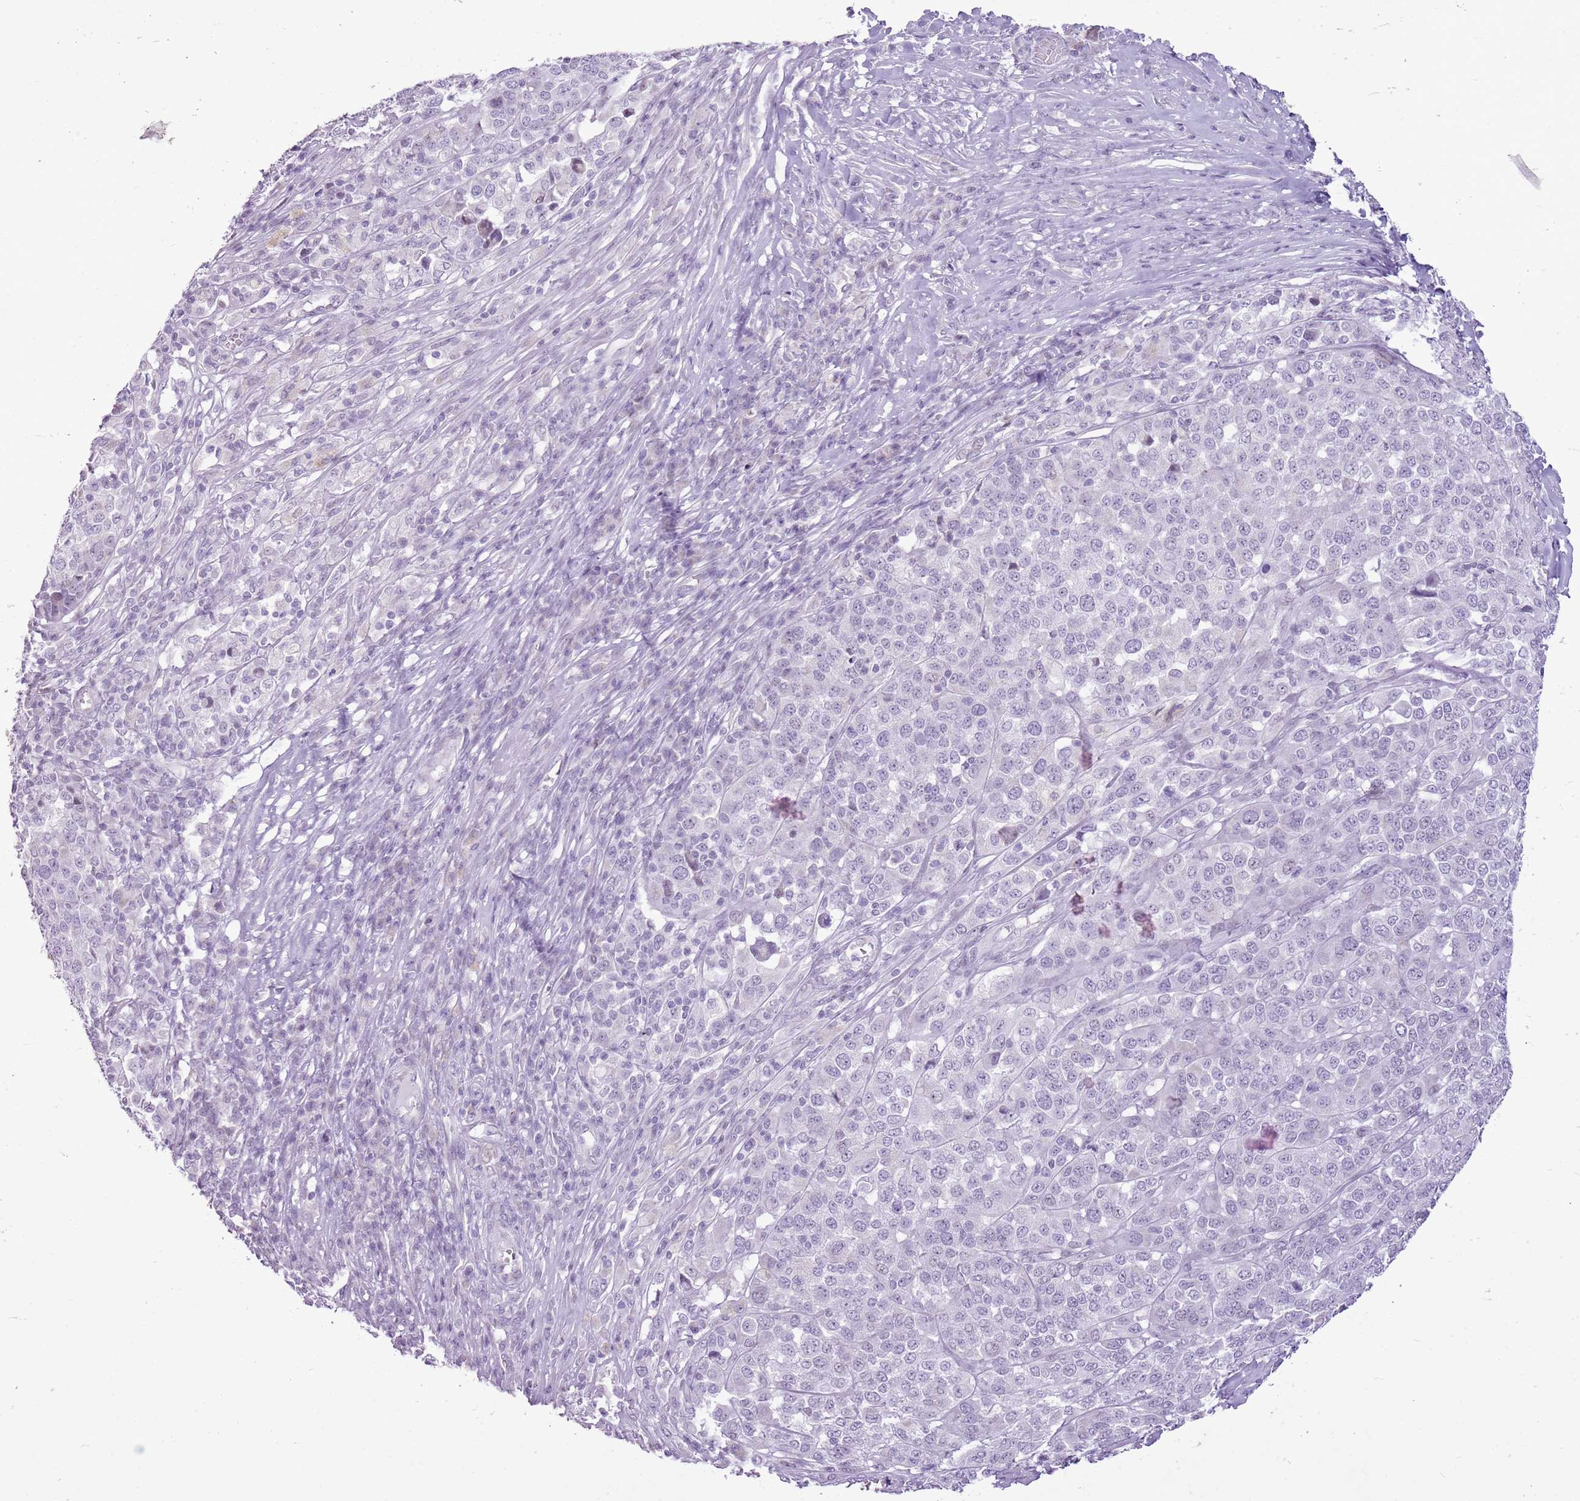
{"staining": {"intensity": "negative", "quantity": "none", "location": "none"}, "tissue": "melanoma", "cell_type": "Tumor cells", "image_type": "cancer", "snomed": [{"axis": "morphology", "description": "Malignant melanoma, Metastatic site"}, {"axis": "topography", "description": "Lymph node"}], "caption": "Histopathology image shows no protein positivity in tumor cells of melanoma tissue.", "gene": "RPL3L", "patient": {"sex": "male", "age": 44}}